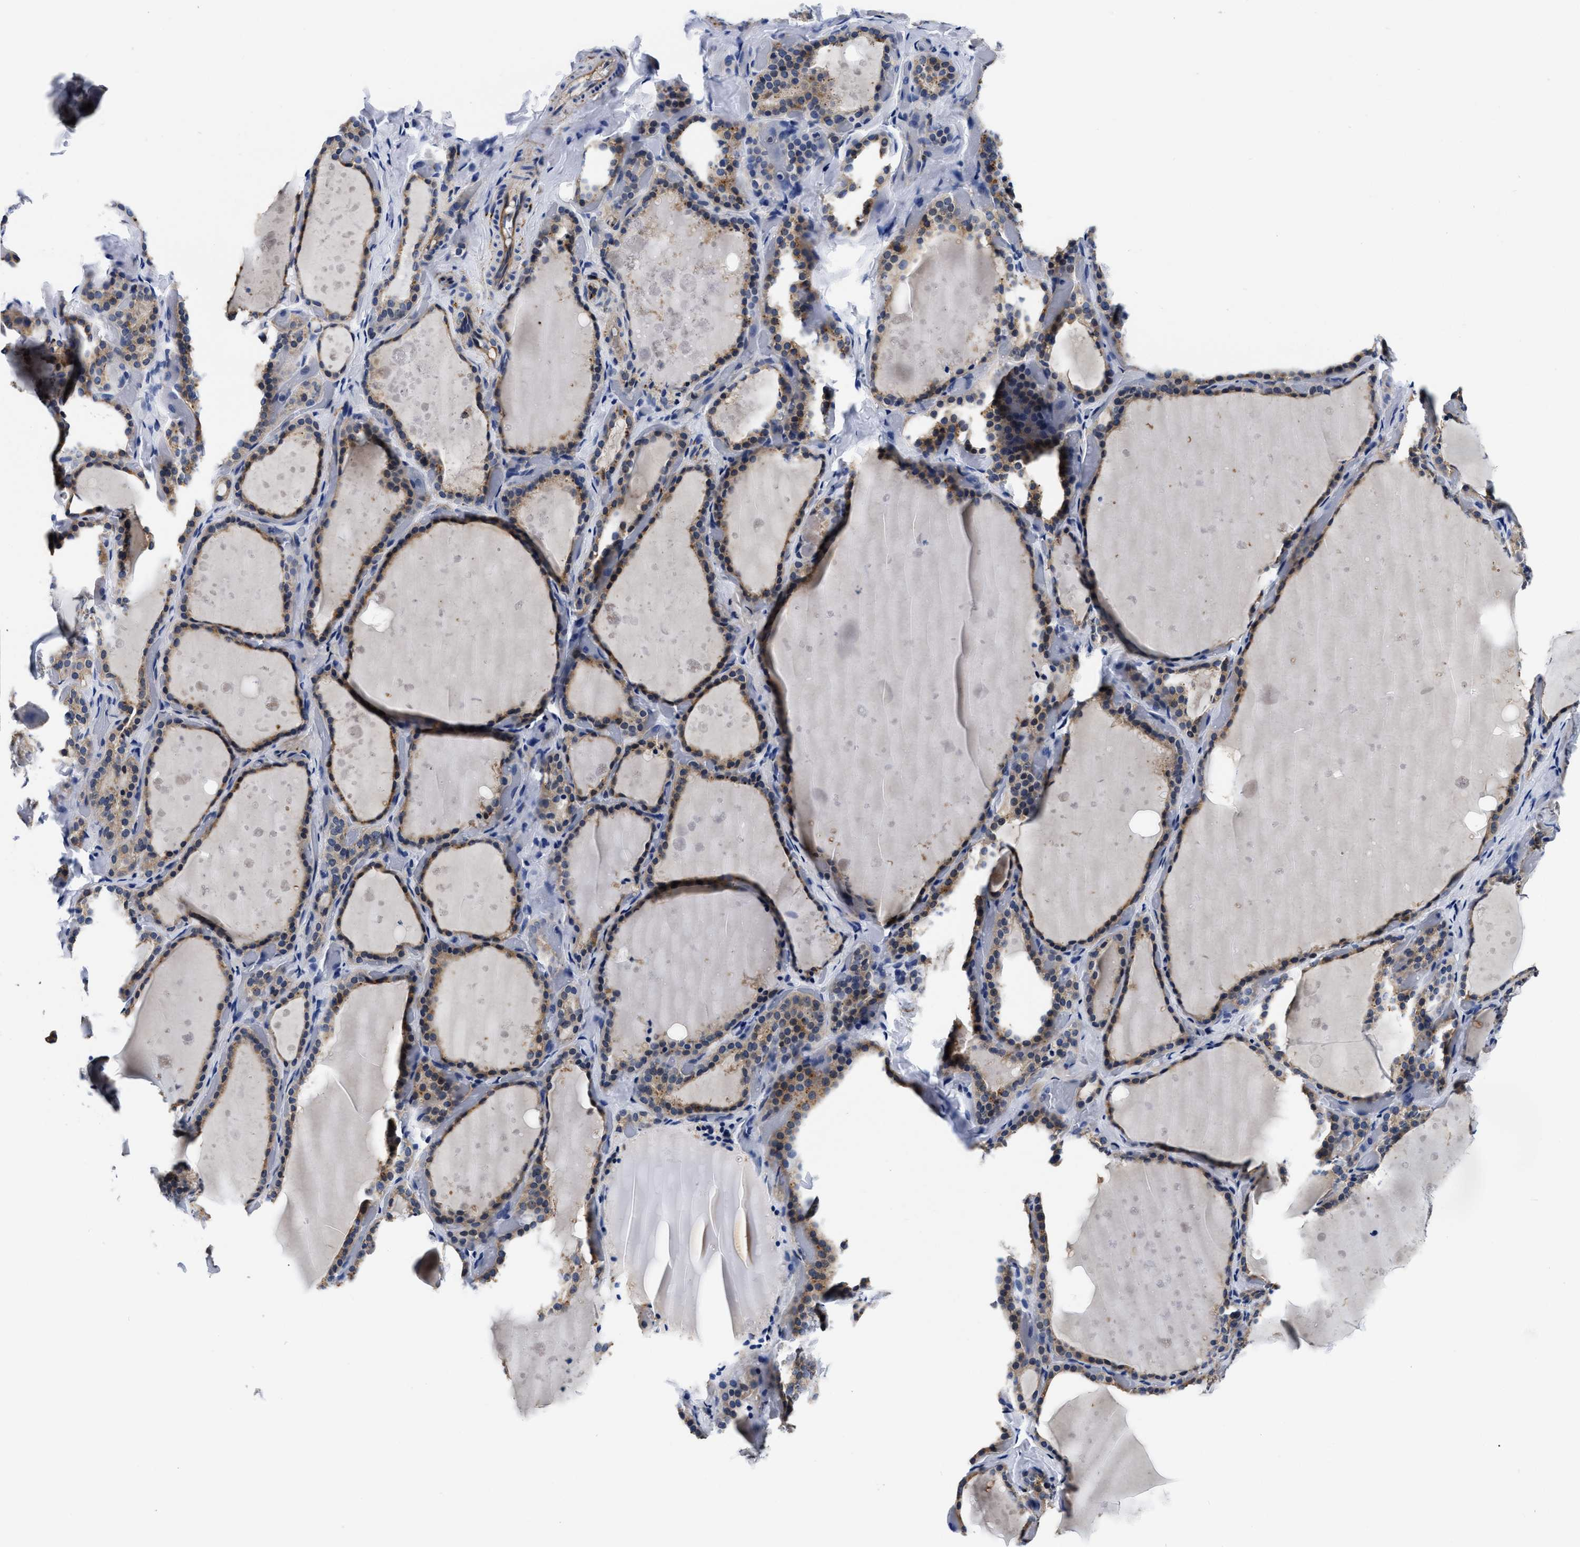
{"staining": {"intensity": "weak", "quantity": ">75%", "location": "cytoplasmic/membranous"}, "tissue": "thyroid gland", "cell_type": "Glandular cells", "image_type": "normal", "snomed": [{"axis": "morphology", "description": "Normal tissue, NOS"}, {"axis": "topography", "description": "Thyroid gland"}], "caption": "Immunohistochemical staining of normal thyroid gland reveals weak cytoplasmic/membranous protein staining in about >75% of glandular cells. (brown staining indicates protein expression, while blue staining denotes nuclei).", "gene": "SLC35F1", "patient": {"sex": "female", "age": 44}}